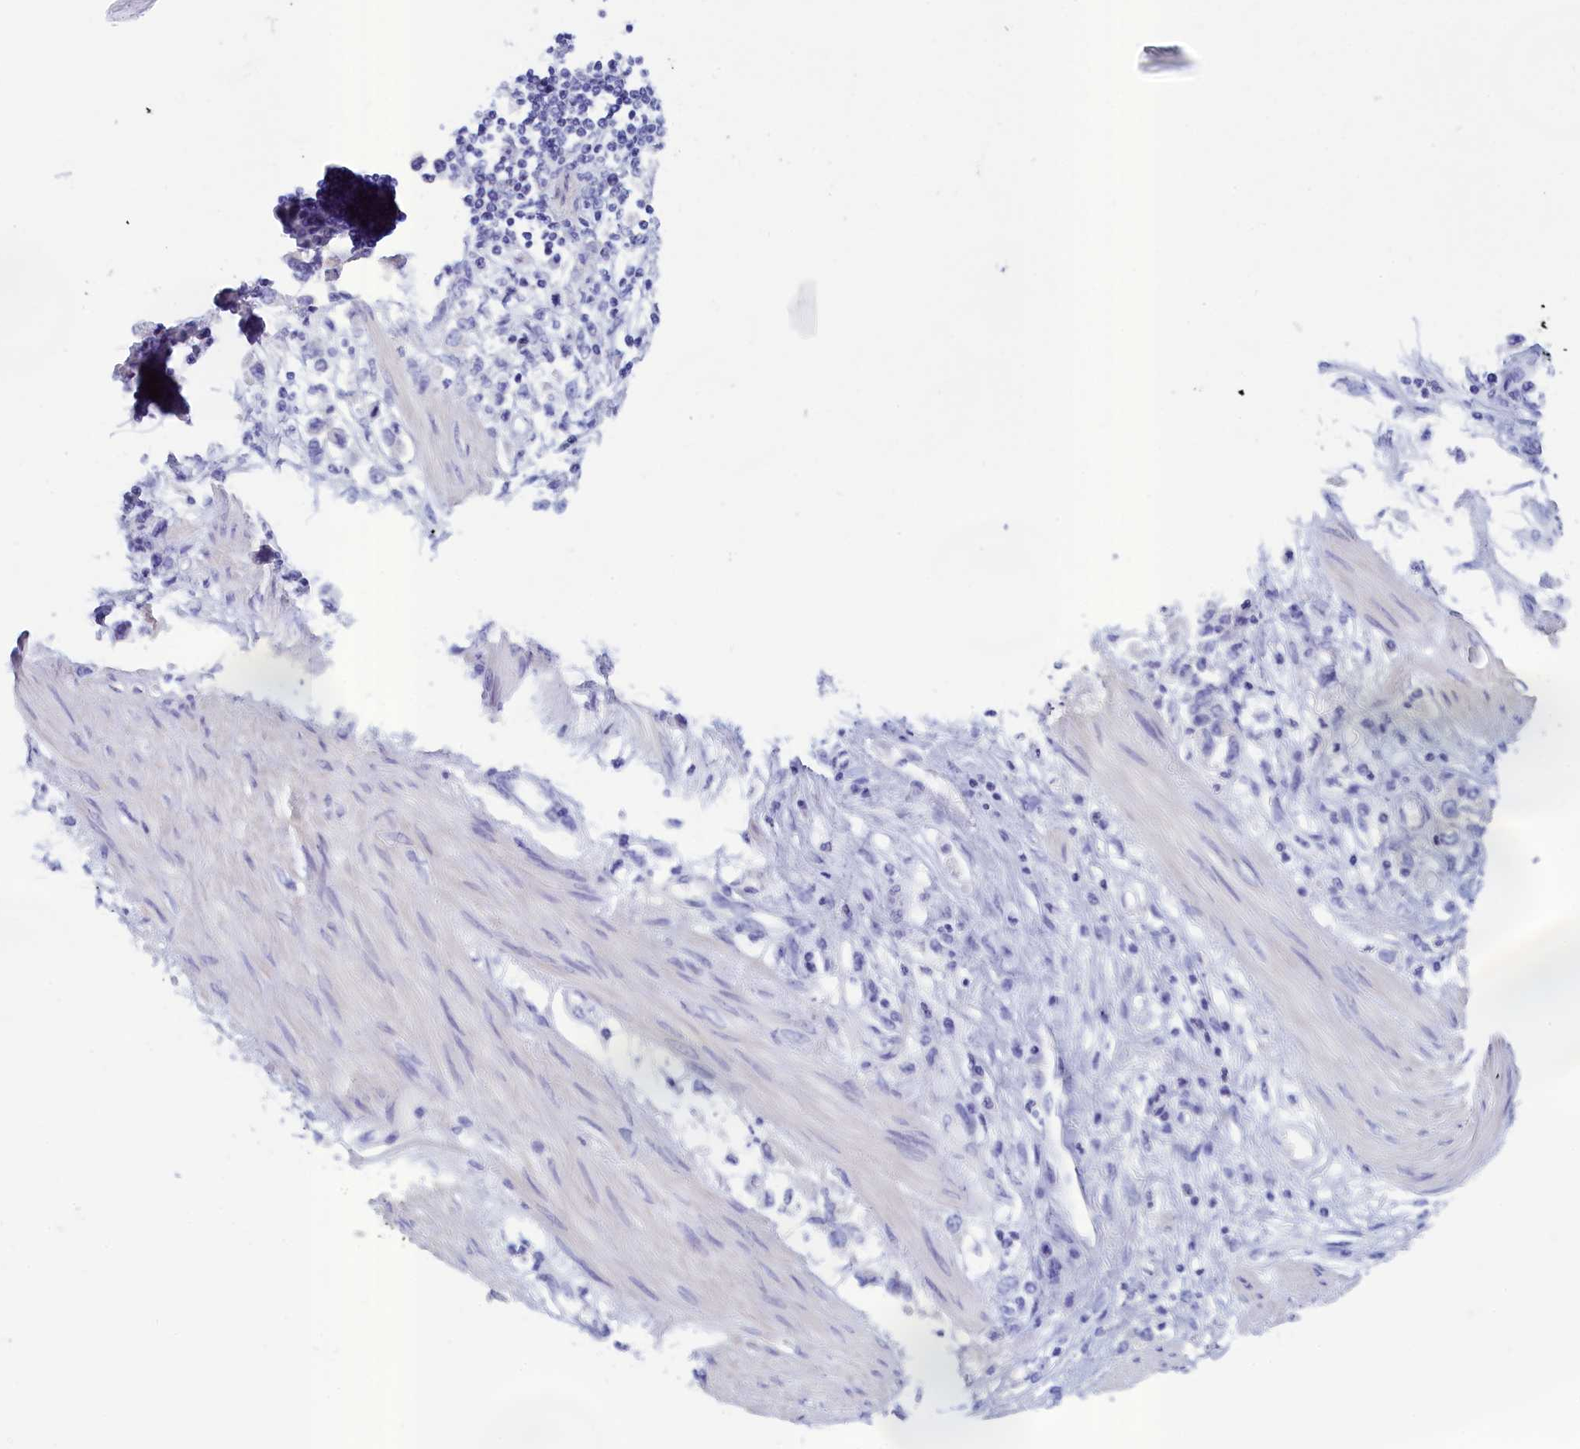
{"staining": {"intensity": "negative", "quantity": "none", "location": "none"}, "tissue": "stomach cancer", "cell_type": "Tumor cells", "image_type": "cancer", "snomed": [{"axis": "morphology", "description": "Adenocarcinoma, NOS"}, {"axis": "topography", "description": "Stomach"}], "caption": "Human adenocarcinoma (stomach) stained for a protein using immunohistochemistry reveals no staining in tumor cells.", "gene": "ANKRD2", "patient": {"sex": "female", "age": 76}}